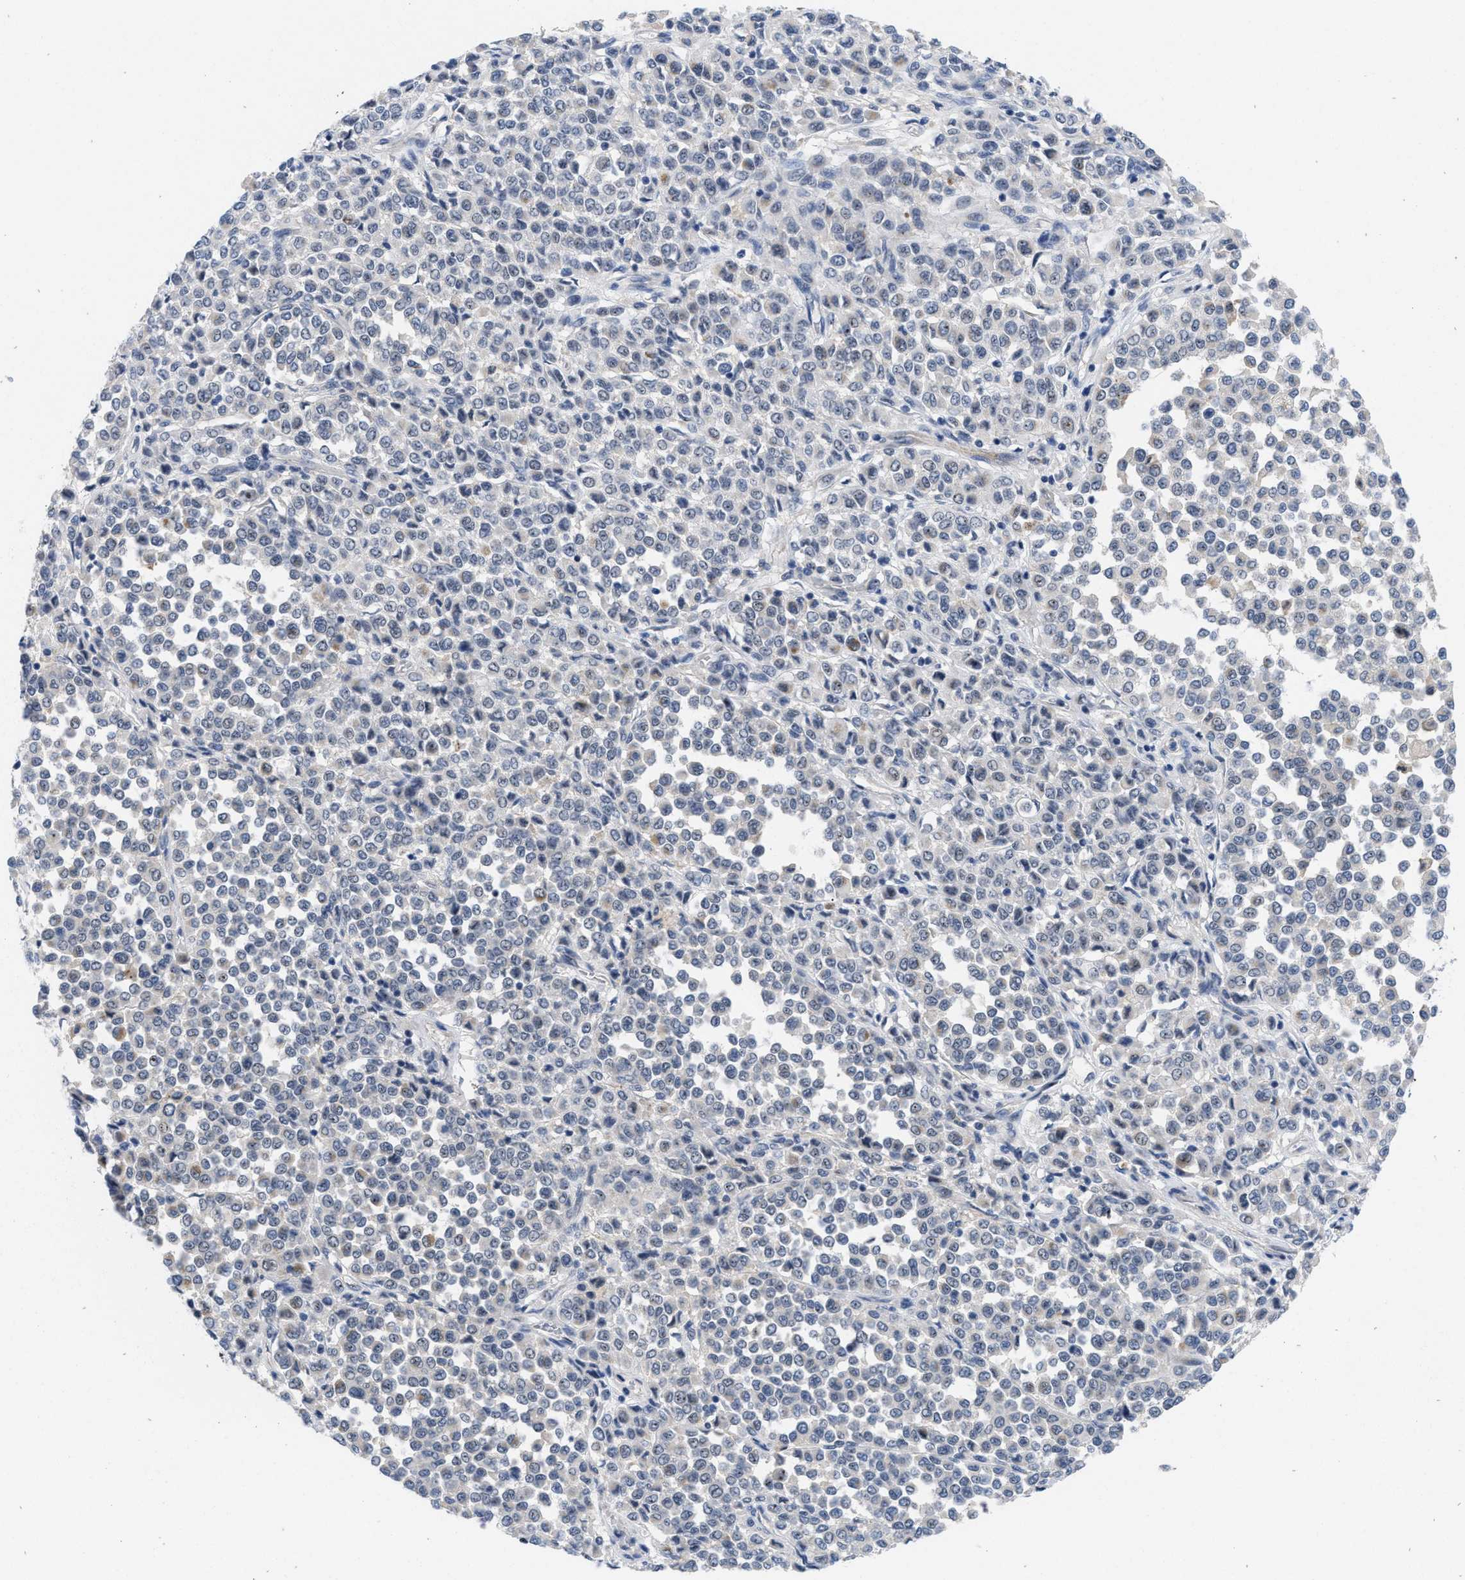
{"staining": {"intensity": "negative", "quantity": "none", "location": "none"}, "tissue": "melanoma", "cell_type": "Tumor cells", "image_type": "cancer", "snomed": [{"axis": "morphology", "description": "Malignant melanoma, Metastatic site"}, {"axis": "topography", "description": "Pancreas"}], "caption": "DAB immunohistochemical staining of malignant melanoma (metastatic site) demonstrates no significant positivity in tumor cells. Brightfield microscopy of IHC stained with DAB (3,3'-diaminobenzidine) (brown) and hematoxylin (blue), captured at high magnification.", "gene": "NOP58", "patient": {"sex": "female", "age": 30}}